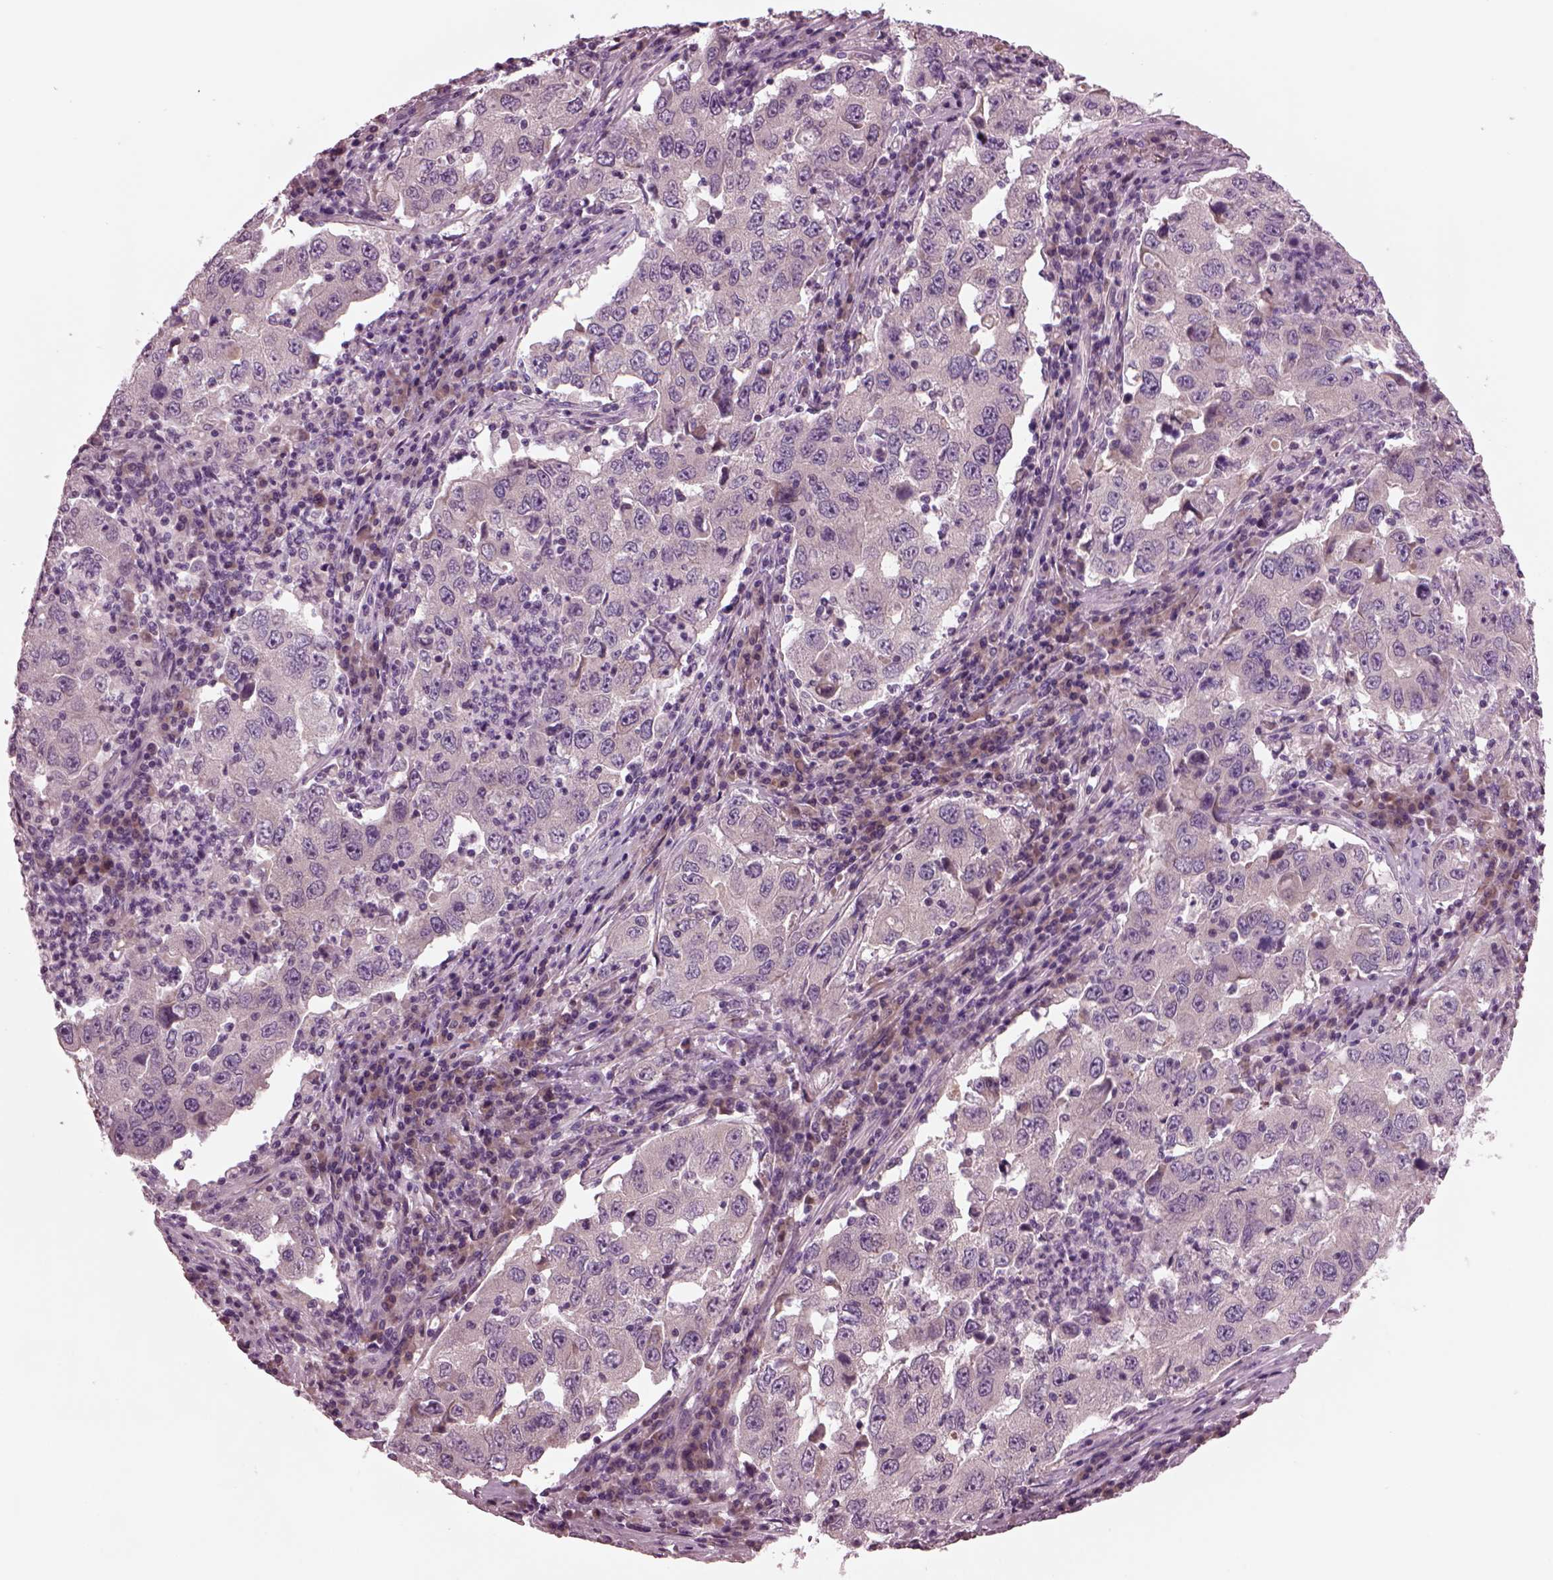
{"staining": {"intensity": "negative", "quantity": "none", "location": "none"}, "tissue": "lung cancer", "cell_type": "Tumor cells", "image_type": "cancer", "snomed": [{"axis": "morphology", "description": "Adenocarcinoma, NOS"}, {"axis": "topography", "description": "Lung"}], "caption": "The immunohistochemistry (IHC) image has no significant expression in tumor cells of lung adenocarcinoma tissue.", "gene": "AP4M1", "patient": {"sex": "male", "age": 73}}